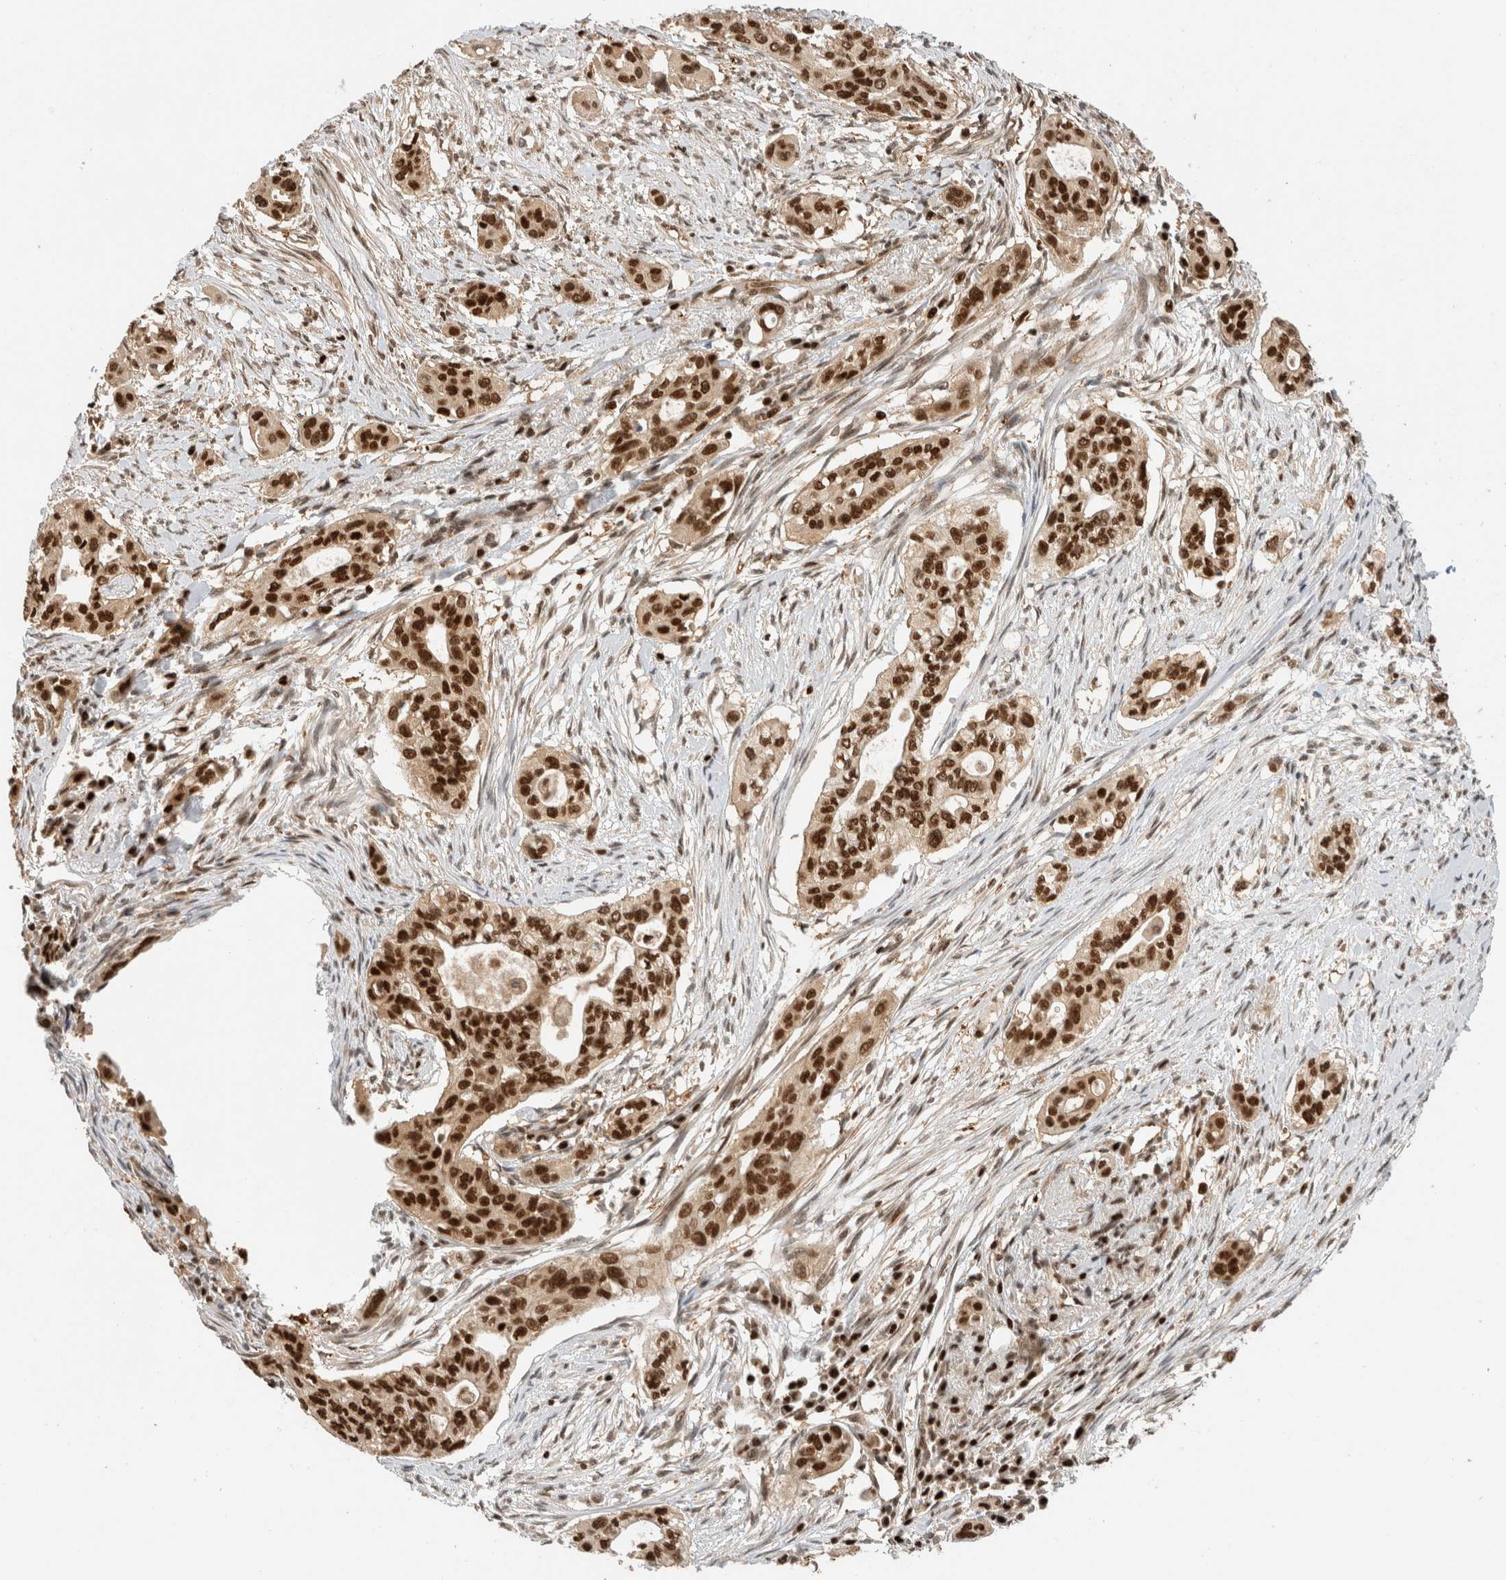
{"staining": {"intensity": "strong", "quantity": ">75%", "location": "nuclear"}, "tissue": "pancreatic cancer", "cell_type": "Tumor cells", "image_type": "cancer", "snomed": [{"axis": "morphology", "description": "Adenocarcinoma, NOS"}, {"axis": "topography", "description": "Pancreas"}], "caption": "DAB immunohistochemical staining of human adenocarcinoma (pancreatic) reveals strong nuclear protein staining in approximately >75% of tumor cells.", "gene": "SNRNP40", "patient": {"sex": "female", "age": 60}}